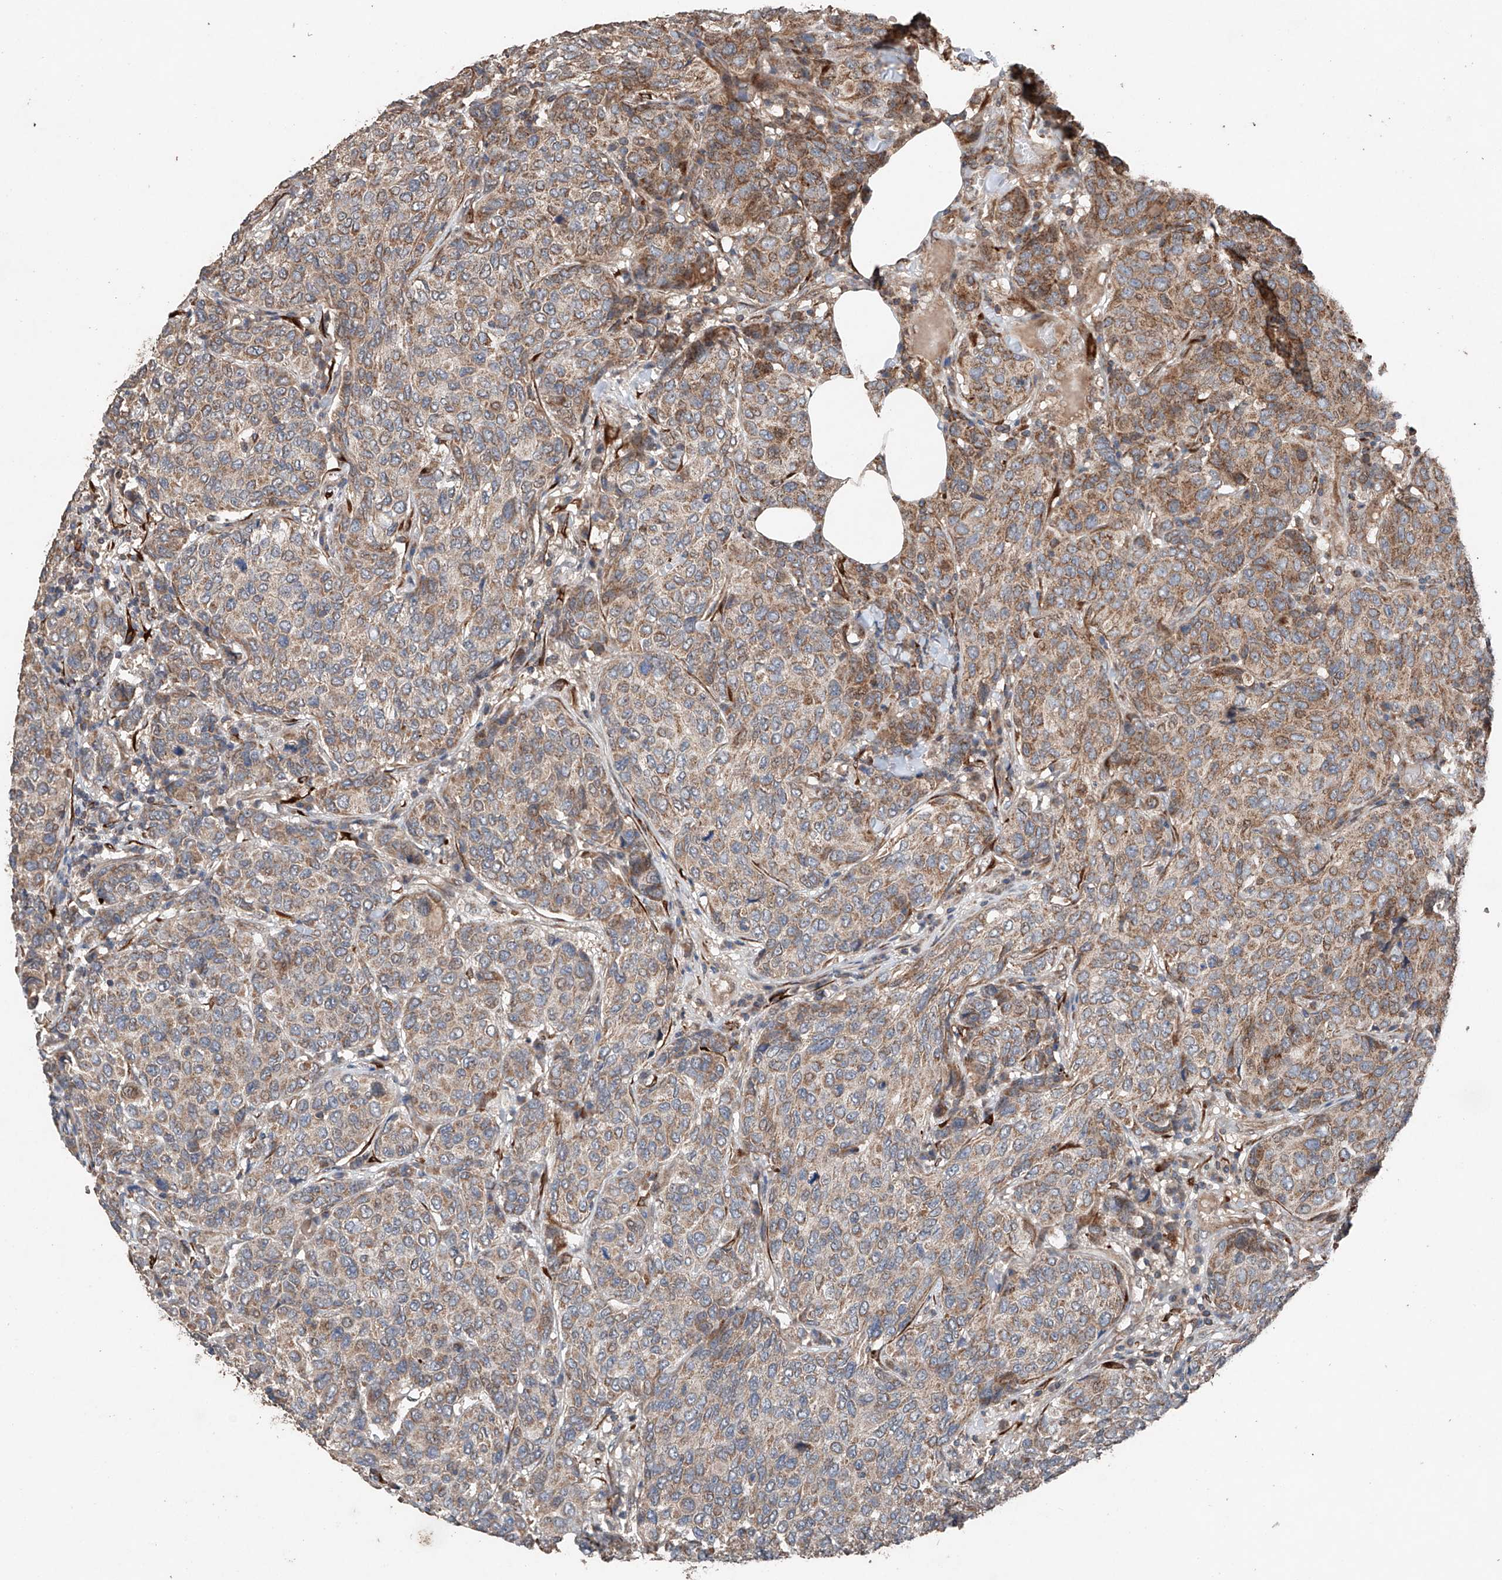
{"staining": {"intensity": "moderate", "quantity": ">75%", "location": "cytoplasmic/membranous"}, "tissue": "breast cancer", "cell_type": "Tumor cells", "image_type": "cancer", "snomed": [{"axis": "morphology", "description": "Duct carcinoma"}, {"axis": "topography", "description": "Breast"}], "caption": "Immunohistochemistry (IHC) (DAB (3,3'-diaminobenzidine)) staining of human breast intraductal carcinoma shows moderate cytoplasmic/membranous protein positivity in approximately >75% of tumor cells.", "gene": "AP4B1", "patient": {"sex": "female", "age": 55}}